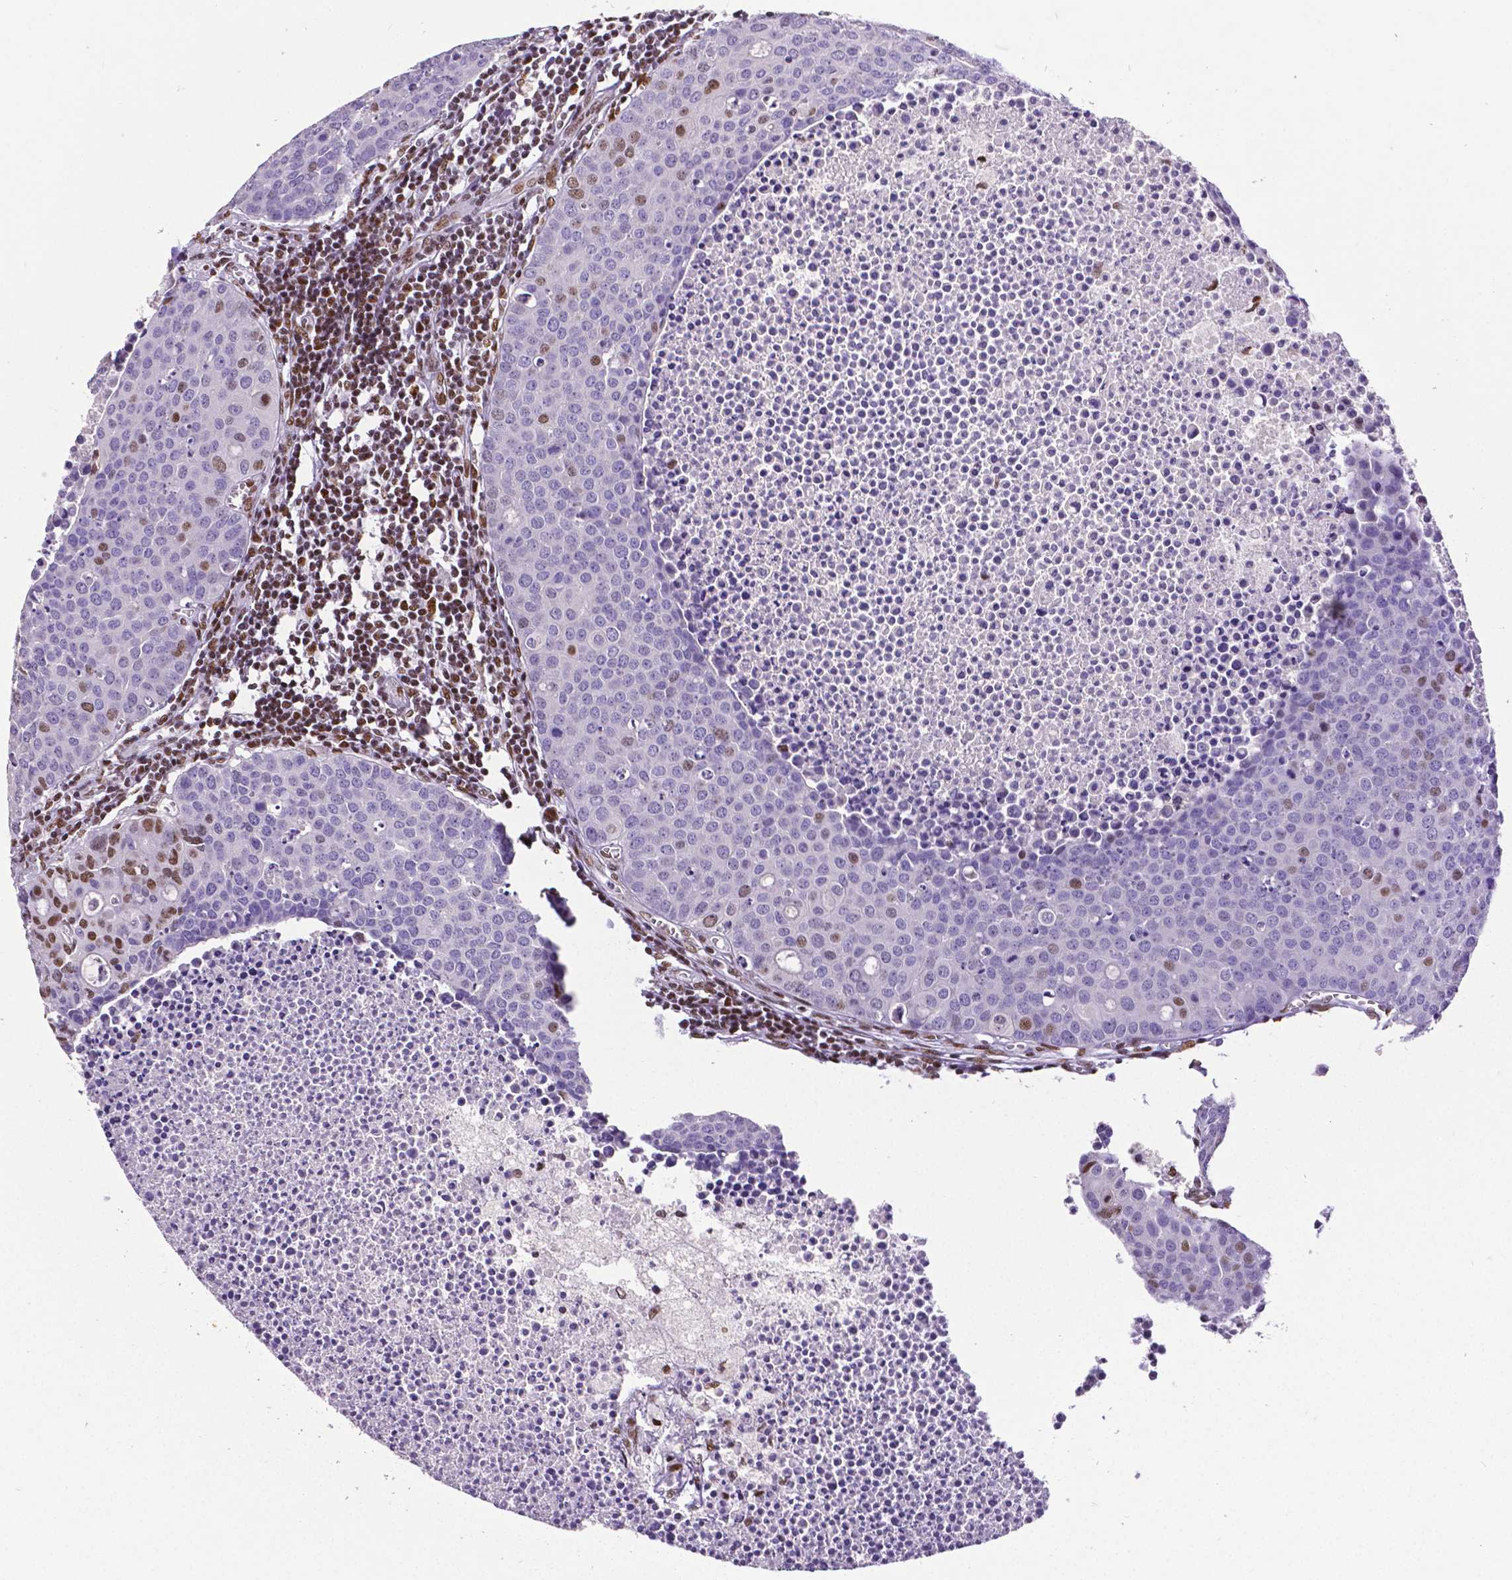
{"staining": {"intensity": "moderate", "quantity": "<25%", "location": "nuclear"}, "tissue": "carcinoid", "cell_type": "Tumor cells", "image_type": "cancer", "snomed": [{"axis": "morphology", "description": "Carcinoid, malignant, NOS"}, {"axis": "topography", "description": "Colon"}], "caption": "Tumor cells display low levels of moderate nuclear positivity in approximately <25% of cells in carcinoid.", "gene": "REST", "patient": {"sex": "male", "age": 81}}